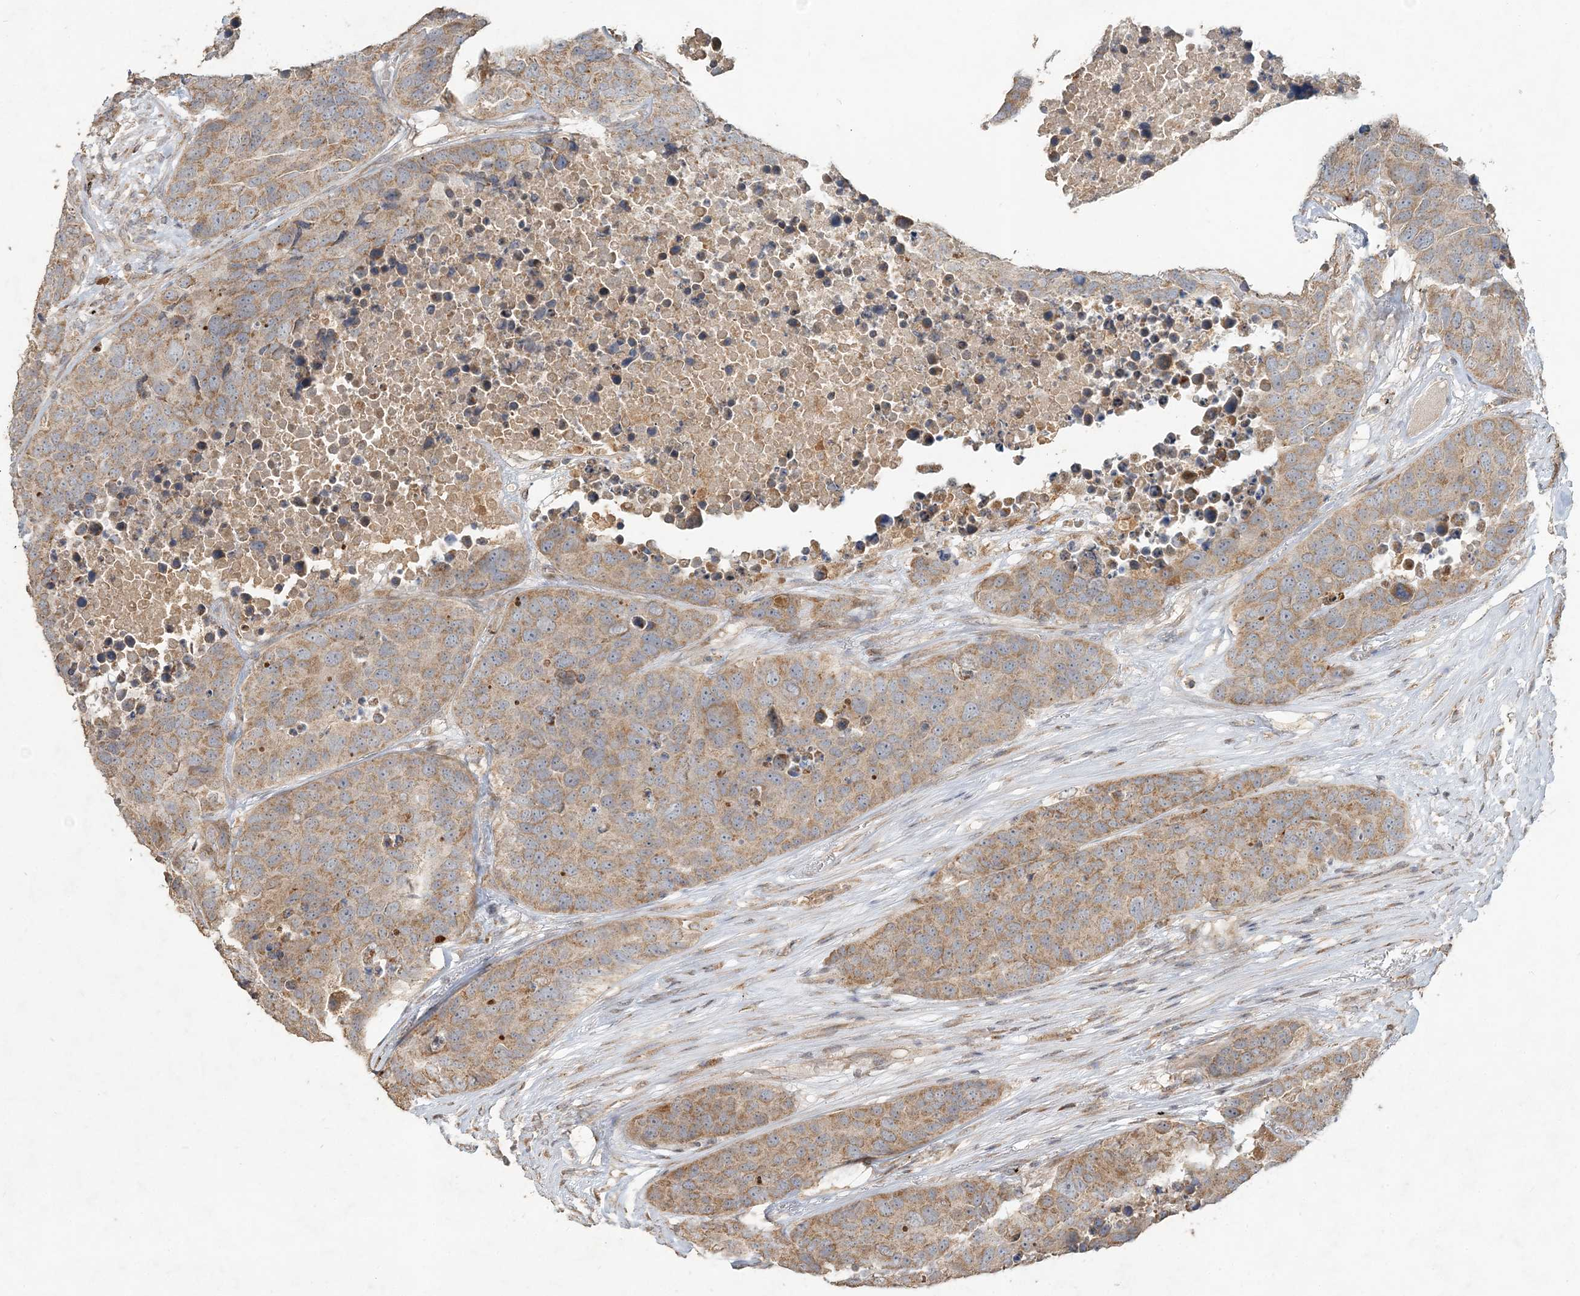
{"staining": {"intensity": "moderate", "quantity": ">75%", "location": "cytoplasmic/membranous"}, "tissue": "carcinoid", "cell_type": "Tumor cells", "image_type": "cancer", "snomed": [{"axis": "morphology", "description": "Carcinoid, malignant, NOS"}, {"axis": "topography", "description": "Lung"}], "caption": "The immunohistochemical stain highlights moderate cytoplasmic/membranous staining in tumor cells of carcinoid (malignant) tissue. The staining was performed using DAB (3,3'-diaminobenzidine), with brown indicating positive protein expression. Nuclei are stained blue with hematoxylin.", "gene": "RAB14", "patient": {"sex": "male", "age": 60}}